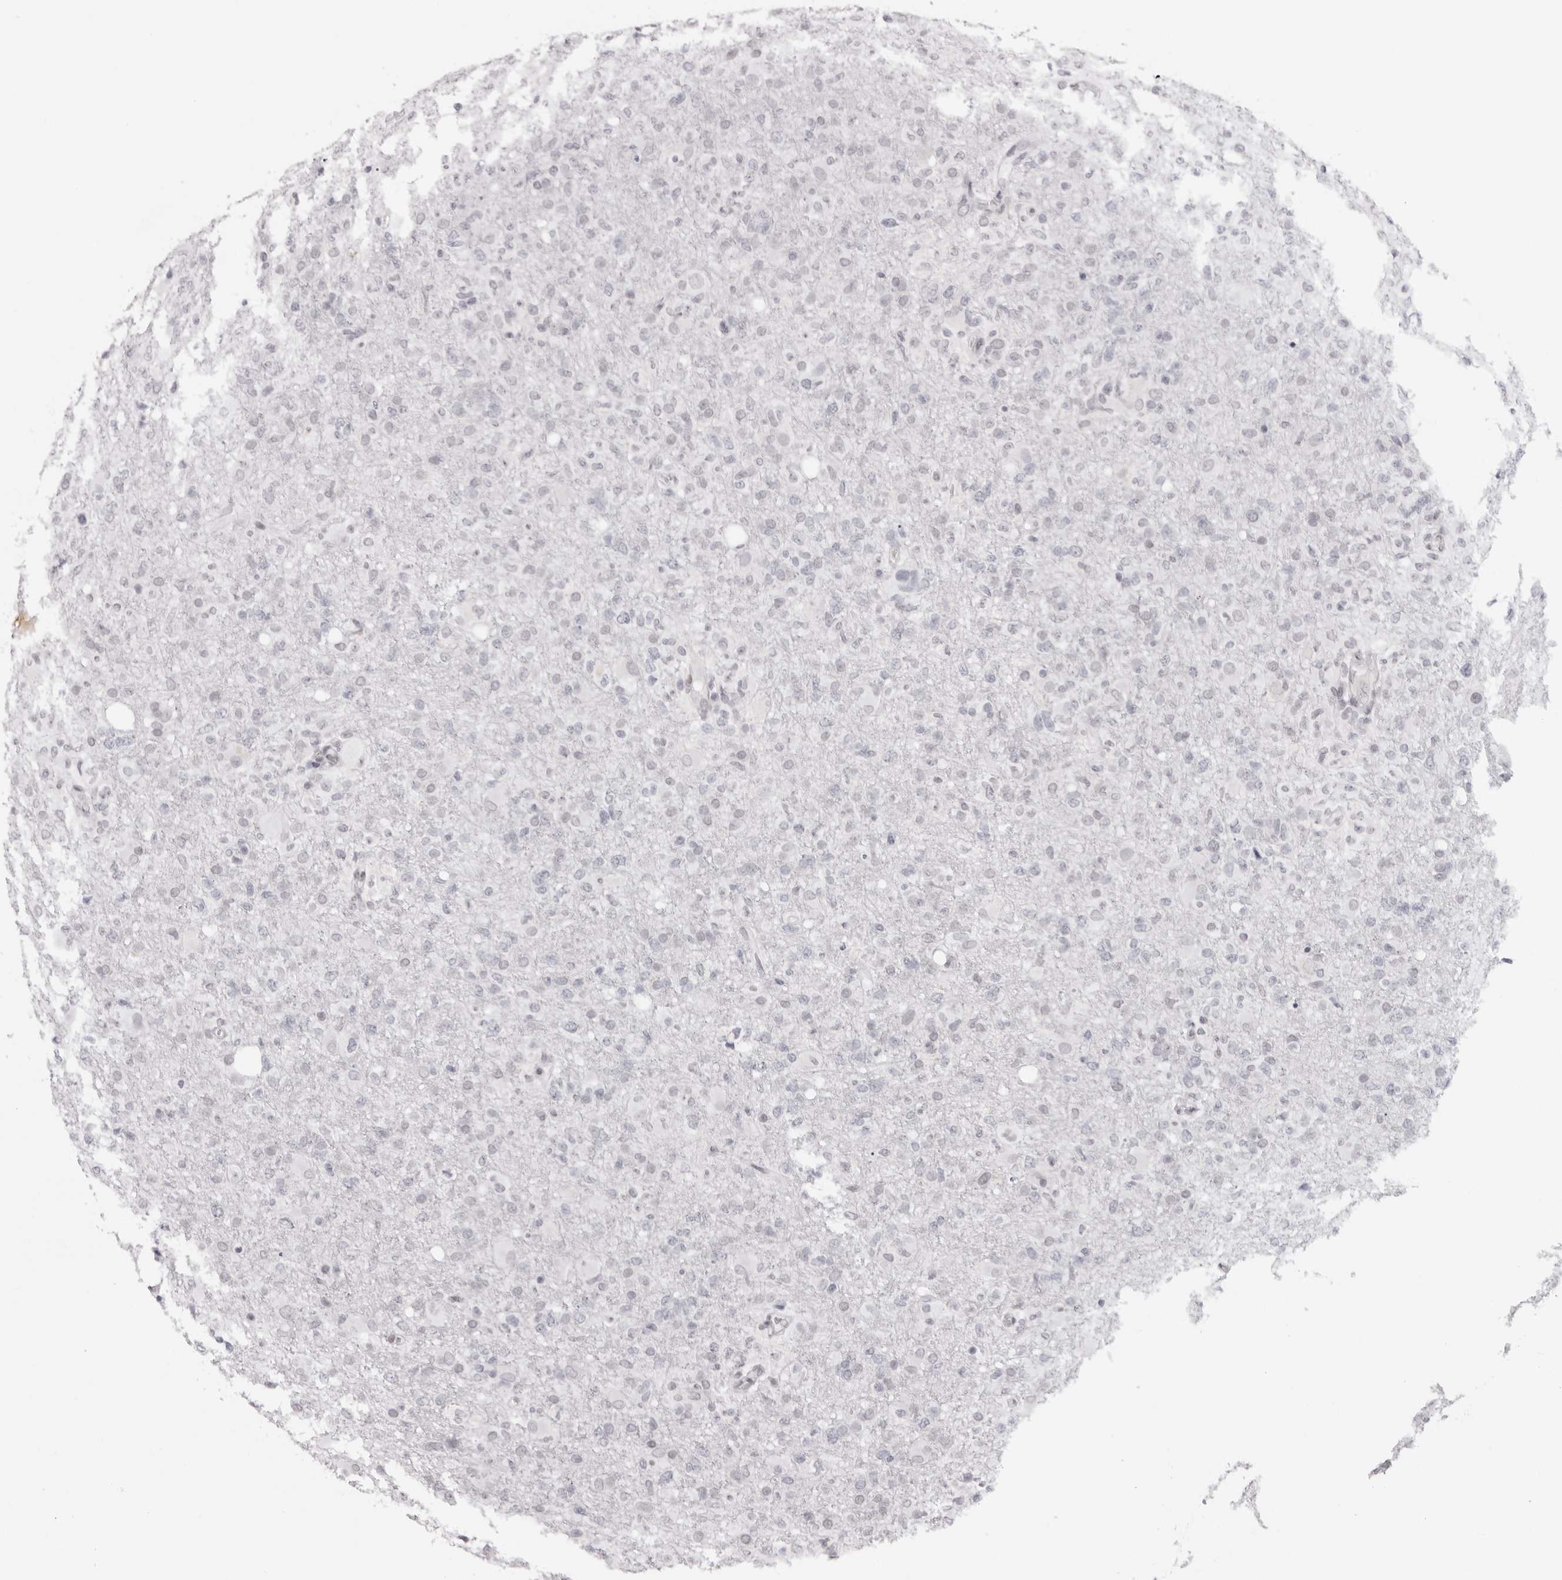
{"staining": {"intensity": "negative", "quantity": "none", "location": "none"}, "tissue": "glioma", "cell_type": "Tumor cells", "image_type": "cancer", "snomed": [{"axis": "morphology", "description": "Glioma, malignant, High grade"}, {"axis": "topography", "description": "Brain"}], "caption": "Glioma was stained to show a protein in brown. There is no significant positivity in tumor cells. (Immunohistochemistry (ihc), brightfield microscopy, high magnification).", "gene": "MAFK", "patient": {"sex": "female", "age": 57}}